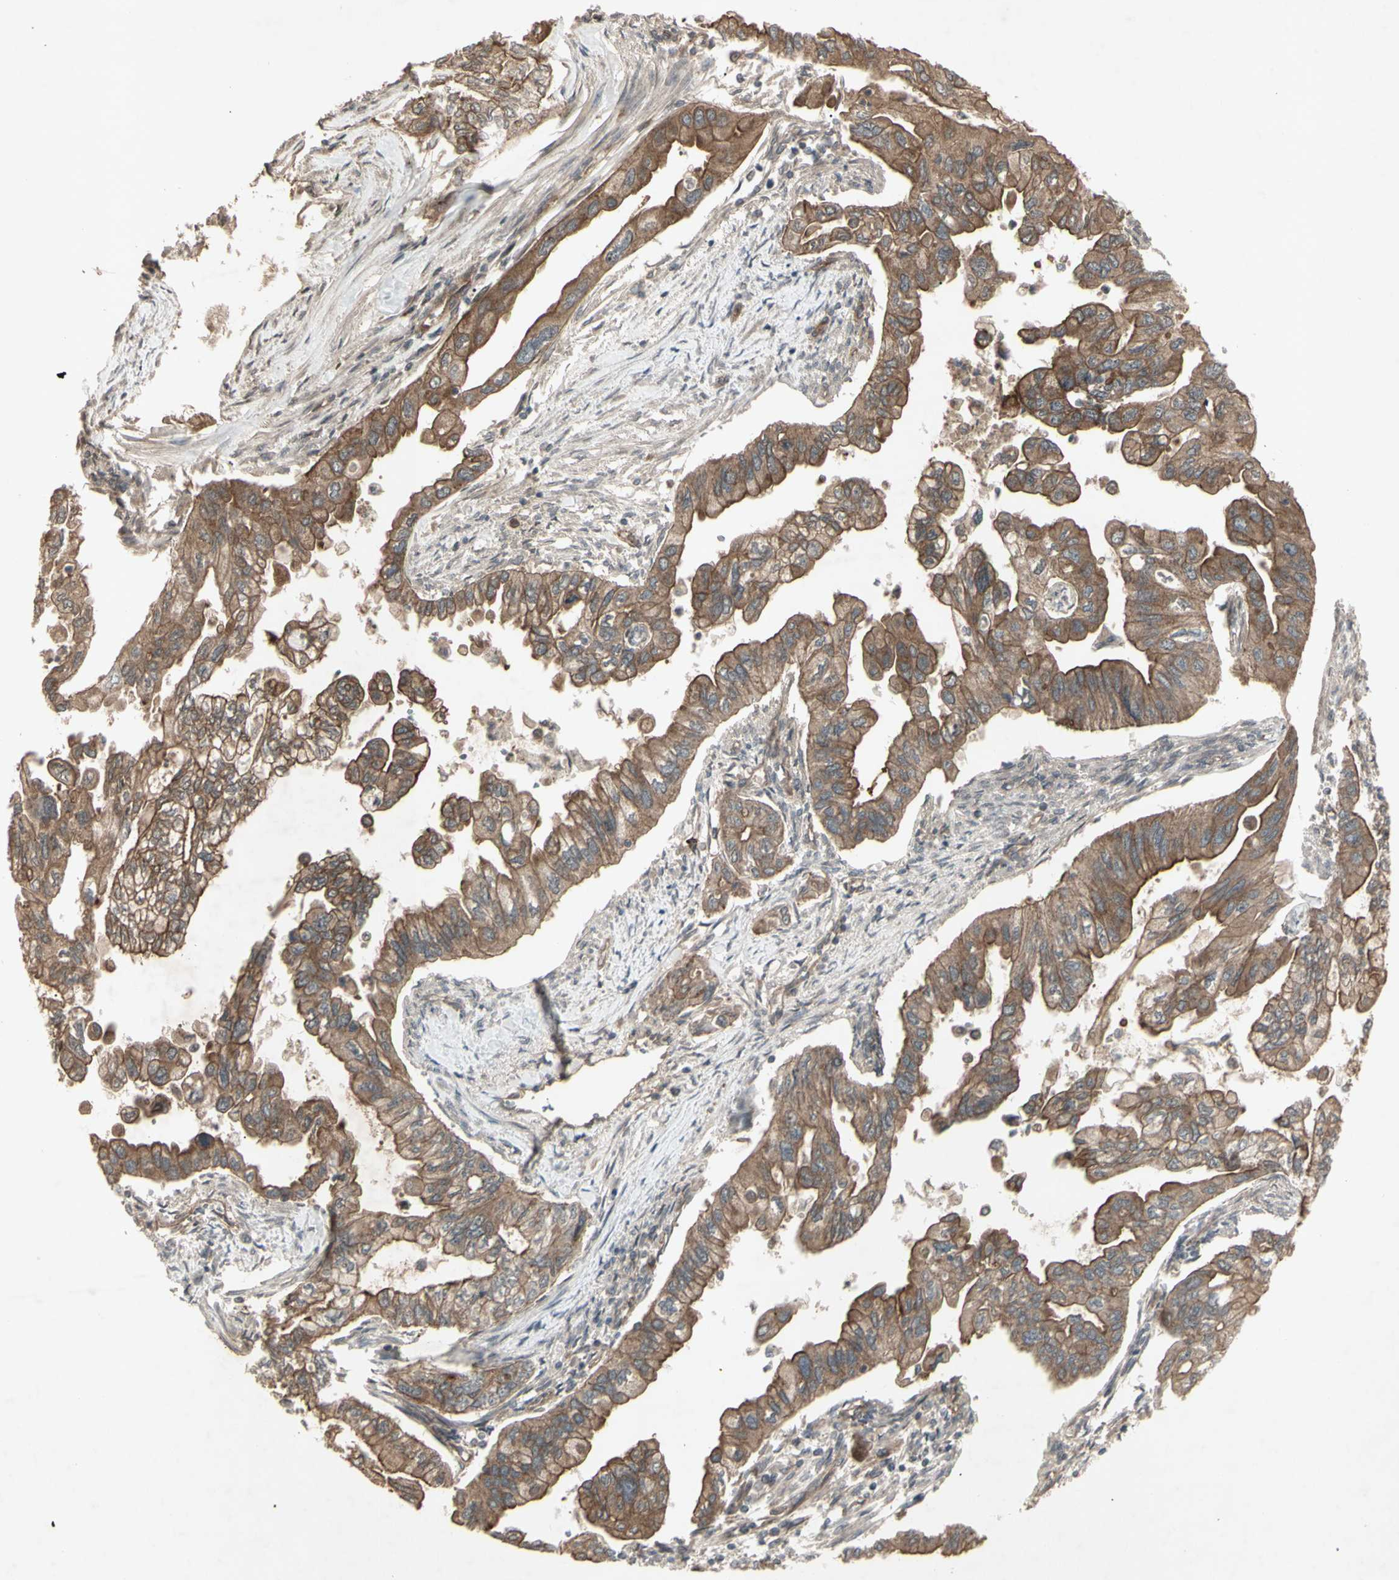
{"staining": {"intensity": "moderate", "quantity": ">75%", "location": "cytoplasmic/membranous"}, "tissue": "pancreatic cancer", "cell_type": "Tumor cells", "image_type": "cancer", "snomed": [{"axis": "morphology", "description": "Normal tissue, NOS"}, {"axis": "topography", "description": "Pancreas"}], "caption": "Human pancreatic cancer stained for a protein (brown) shows moderate cytoplasmic/membranous positive positivity in approximately >75% of tumor cells.", "gene": "JAG1", "patient": {"sex": "male", "age": 42}}